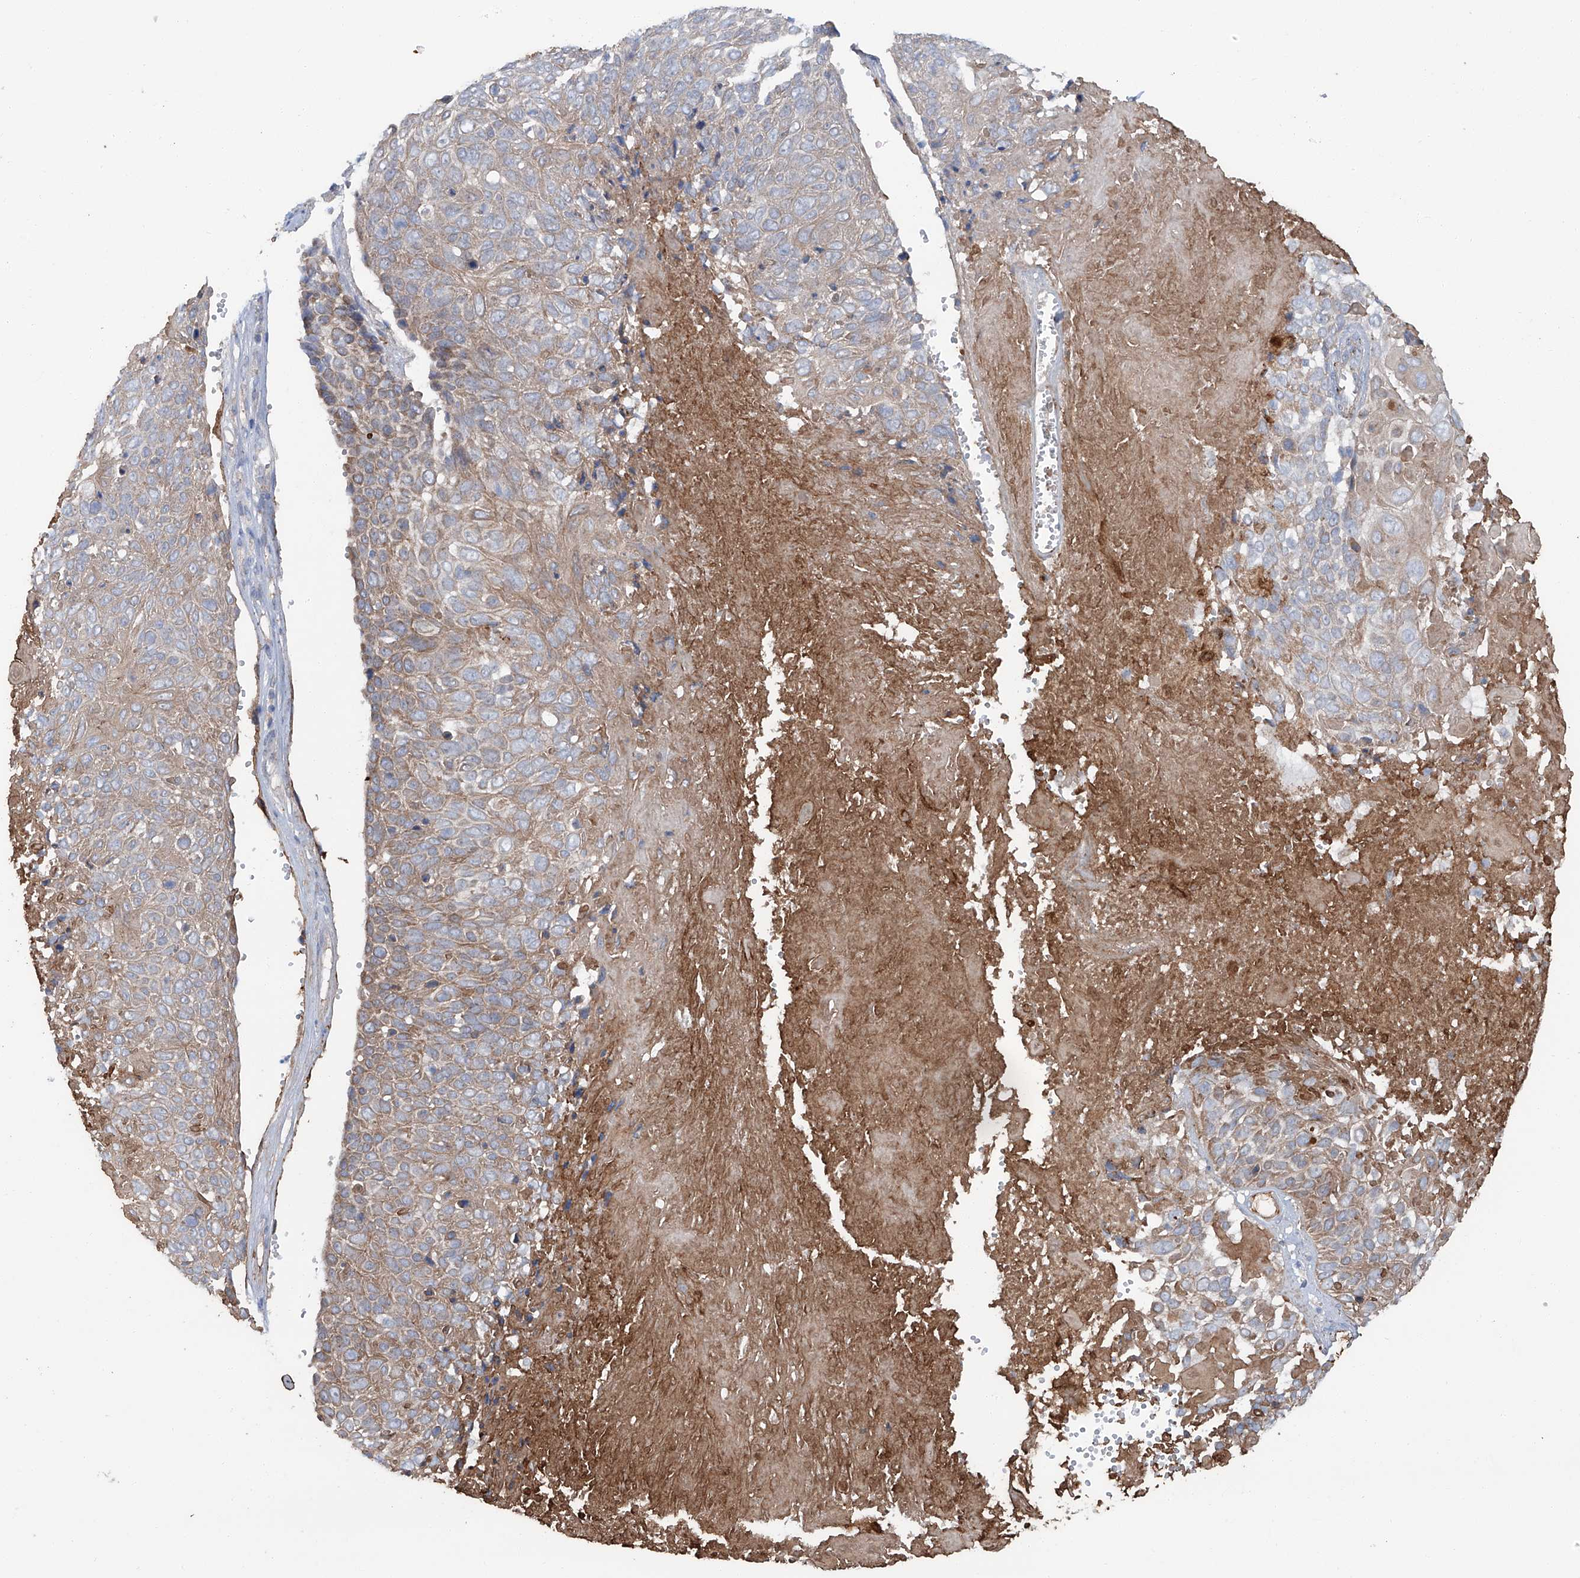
{"staining": {"intensity": "moderate", "quantity": ">75%", "location": "cytoplasmic/membranous"}, "tissue": "cervical cancer", "cell_type": "Tumor cells", "image_type": "cancer", "snomed": [{"axis": "morphology", "description": "Squamous cell carcinoma, NOS"}, {"axis": "topography", "description": "Cervix"}], "caption": "Brown immunohistochemical staining in squamous cell carcinoma (cervical) displays moderate cytoplasmic/membranous staining in about >75% of tumor cells.", "gene": "SIX4", "patient": {"sex": "female", "age": 74}}